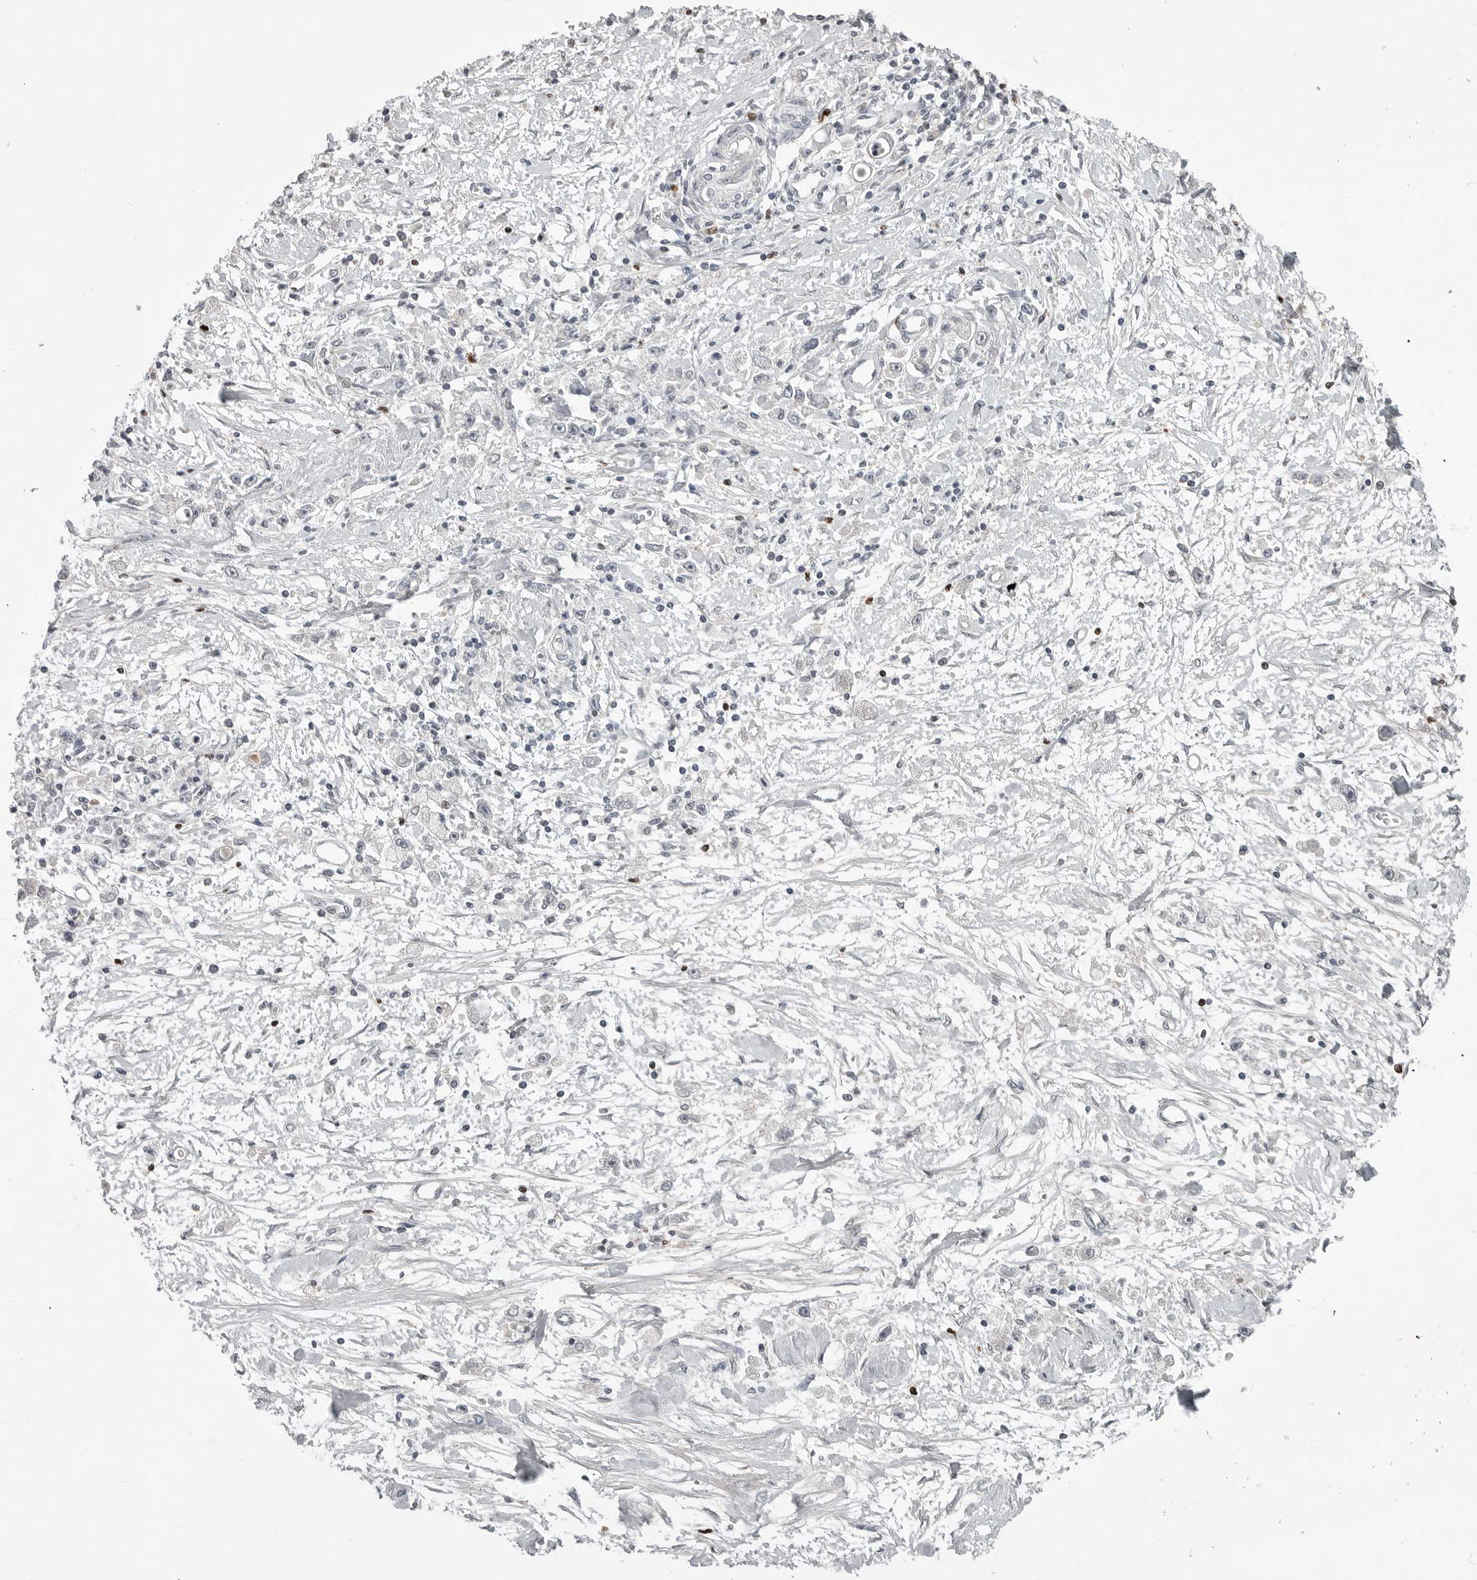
{"staining": {"intensity": "negative", "quantity": "none", "location": "none"}, "tissue": "stomach cancer", "cell_type": "Tumor cells", "image_type": "cancer", "snomed": [{"axis": "morphology", "description": "Adenocarcinoma, NOS"}, {"axis": "topography", "description": "Stomach"}], "caption": "Immunohistochemistry (IHC) image of stomach adenocarcinoma stained for a protein (brown), which demonstrates no positivity in tumor cells. (Stains: DAB (3,3'-diaminobenzidine) IHC with hematoxylin counter stain, Microscopy: brightfield microscopy at high magnification).", "gene": "FOXP3", "patient": {"sex": "female", "age": 59}}